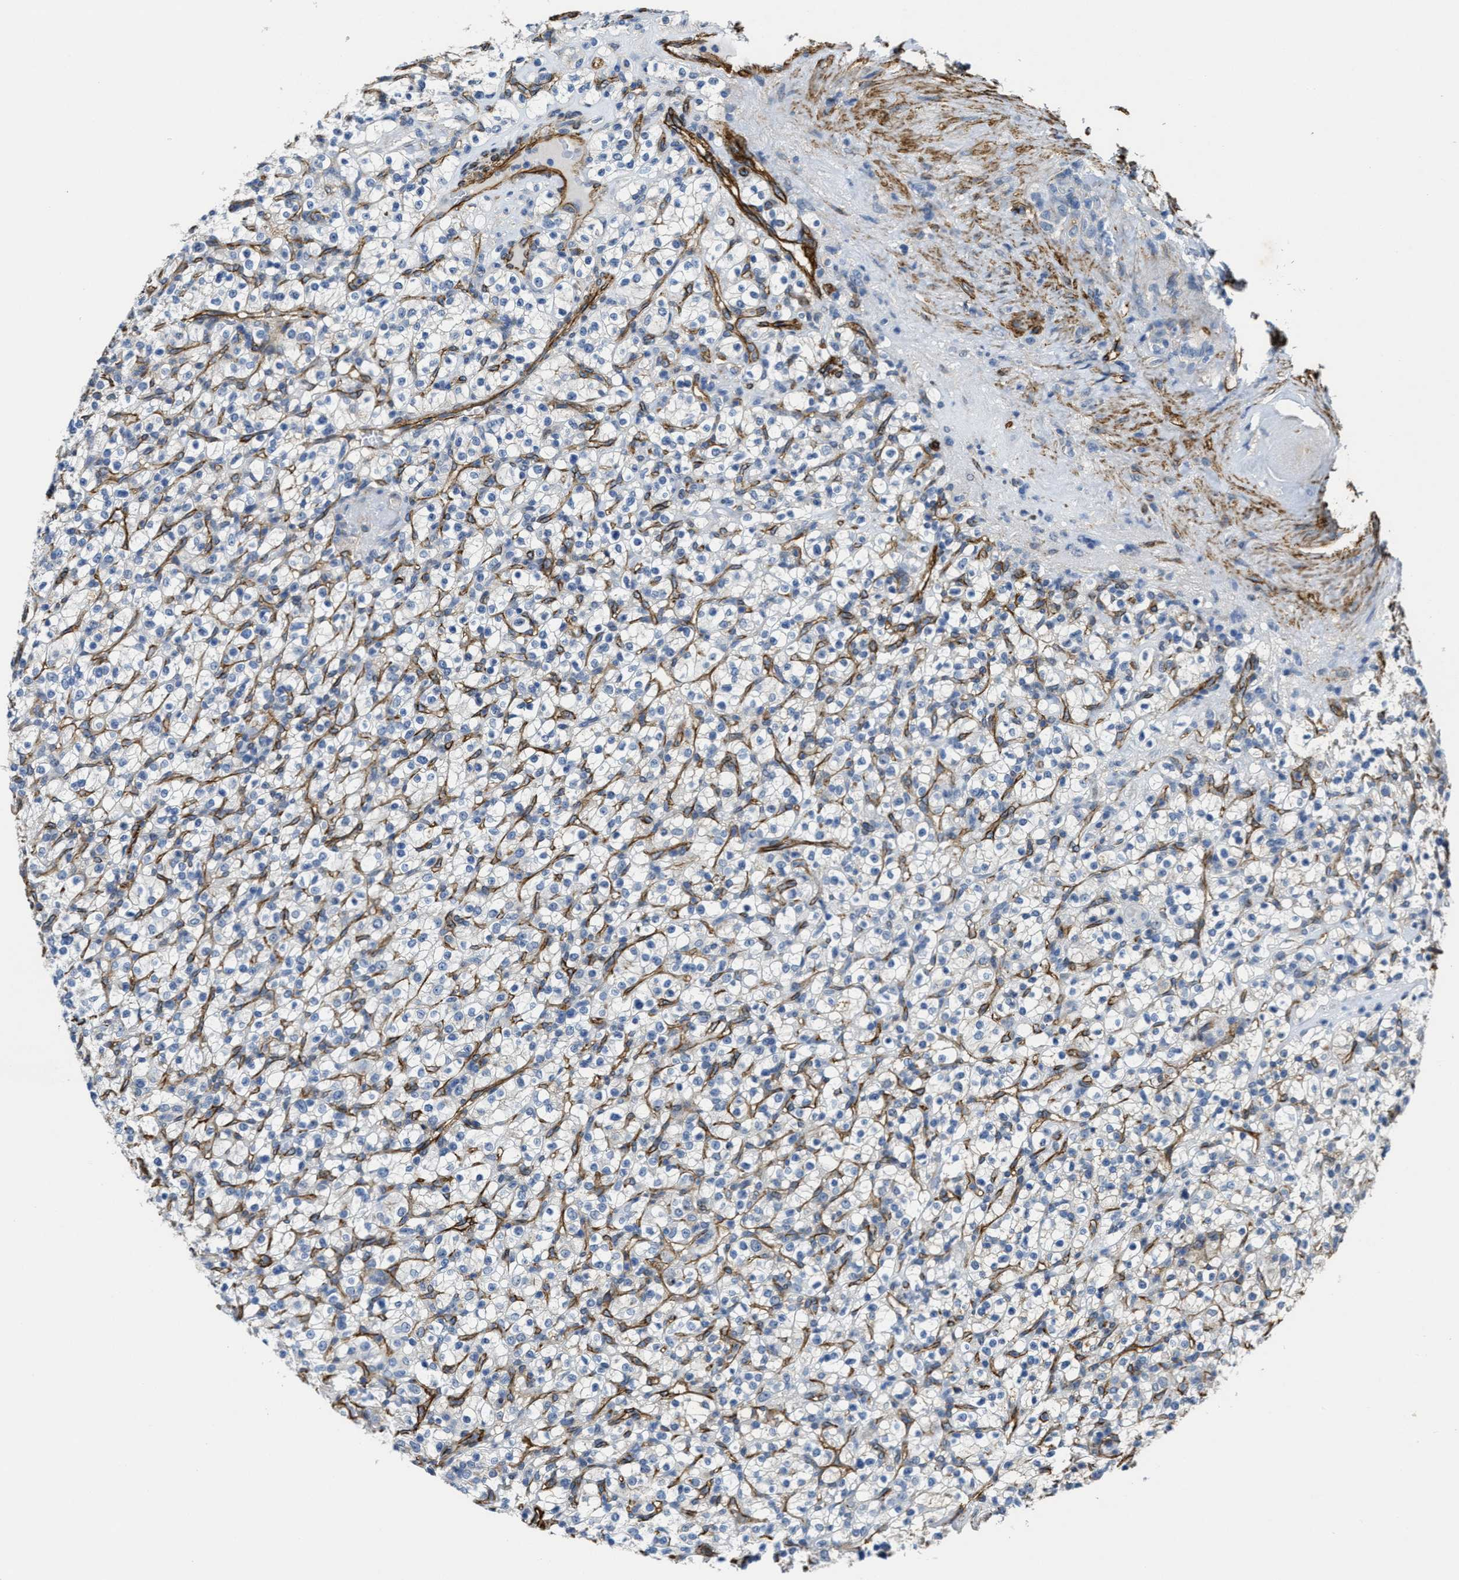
{"staining": {"intensity": "negative", "quantity": "none", "location": "none"}, "tissue": "renal cancer", "cell_type": "Tumor cells", "image_type": "cancer", "snomed": [{"axis": "morphology", "description": "Normal tissue, NOS"}, {"axis": "morphology", "description": "Adenocarcinoma, NOS"}, {"axis": "topography", "description": "Kidney"}], "caption": "High magnification brightfield microscopy of renal cancer stained with DAB (brown) and counterstained with hematoxylin (blue): tumor cells show no significant positivity.", "gene": "NAB1", "patient": {"sex": "female", "age": 72}}